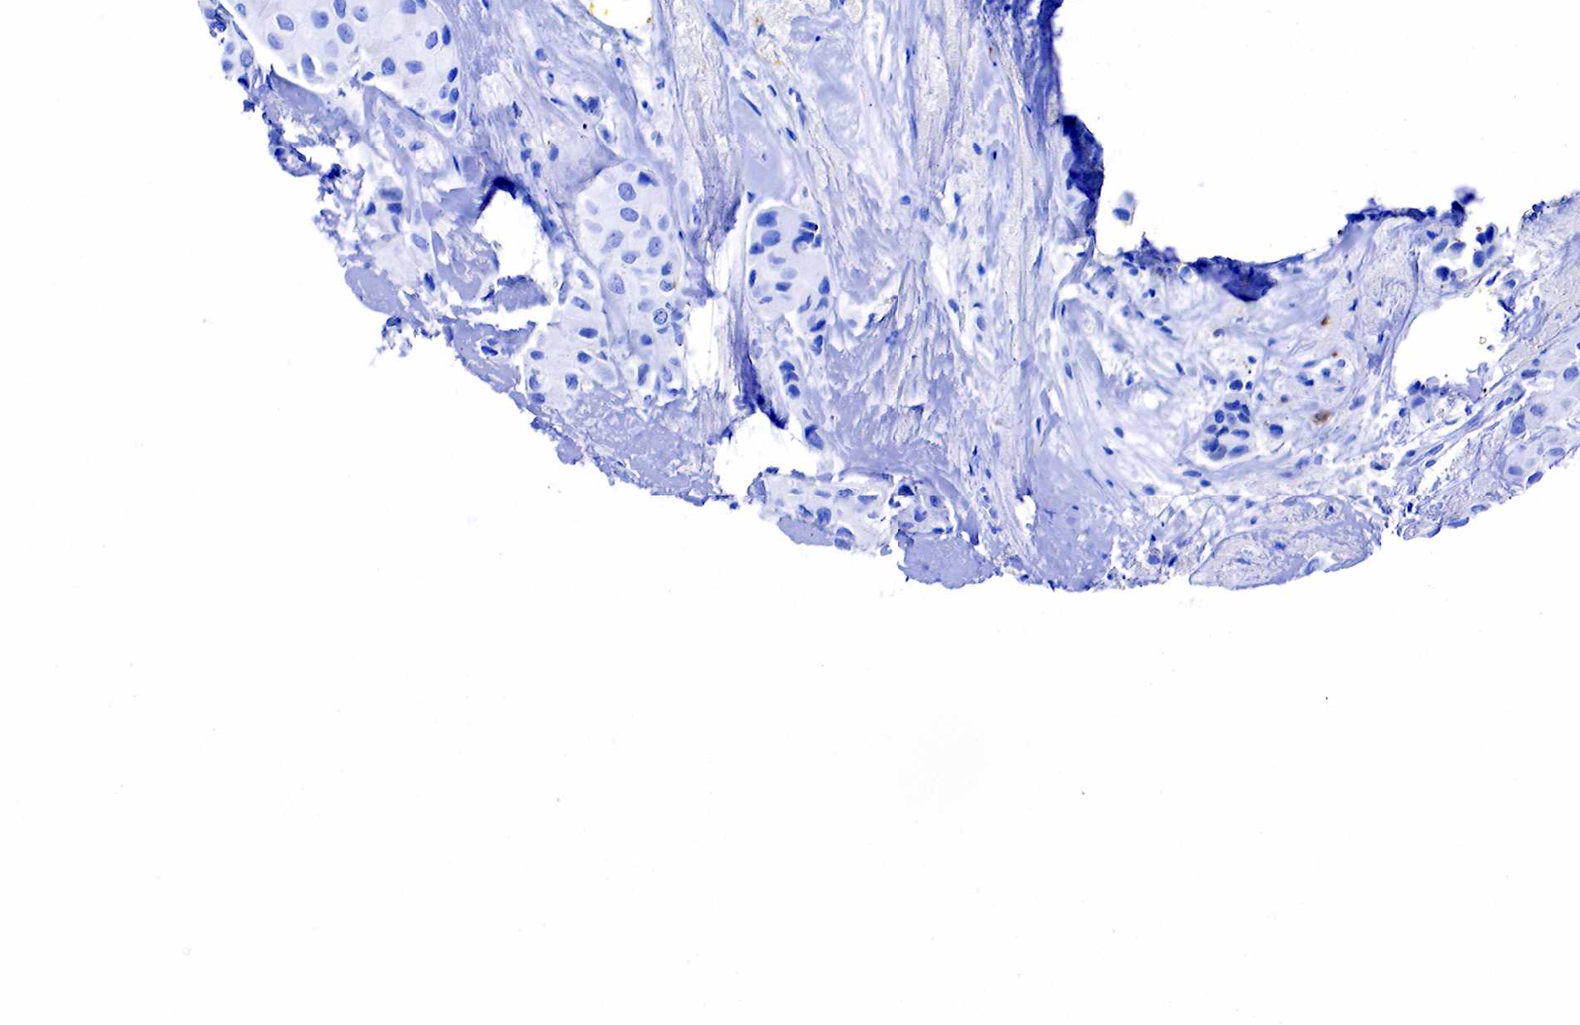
{"staining": {"intensity": "negative", "quantity": "none", "location": "none"}, "tissue": "breast cancer", "cell_type": "Tumor cells", "image_type": "cancer", "snomed": [{"axis": "morphology", "description": "Duct carcinoma"}, {"axis": "topography", "description": "Breast"}], "caption": "Tumor cells are negative for brown protein staining in breast cancer (intraductal carcinoma). (DAB (3,3'-diaminobenzidine) IHC with hematoxylin counter stain).", "gene": "CD79A", "patient": {"sex": "female", "age": 68}}